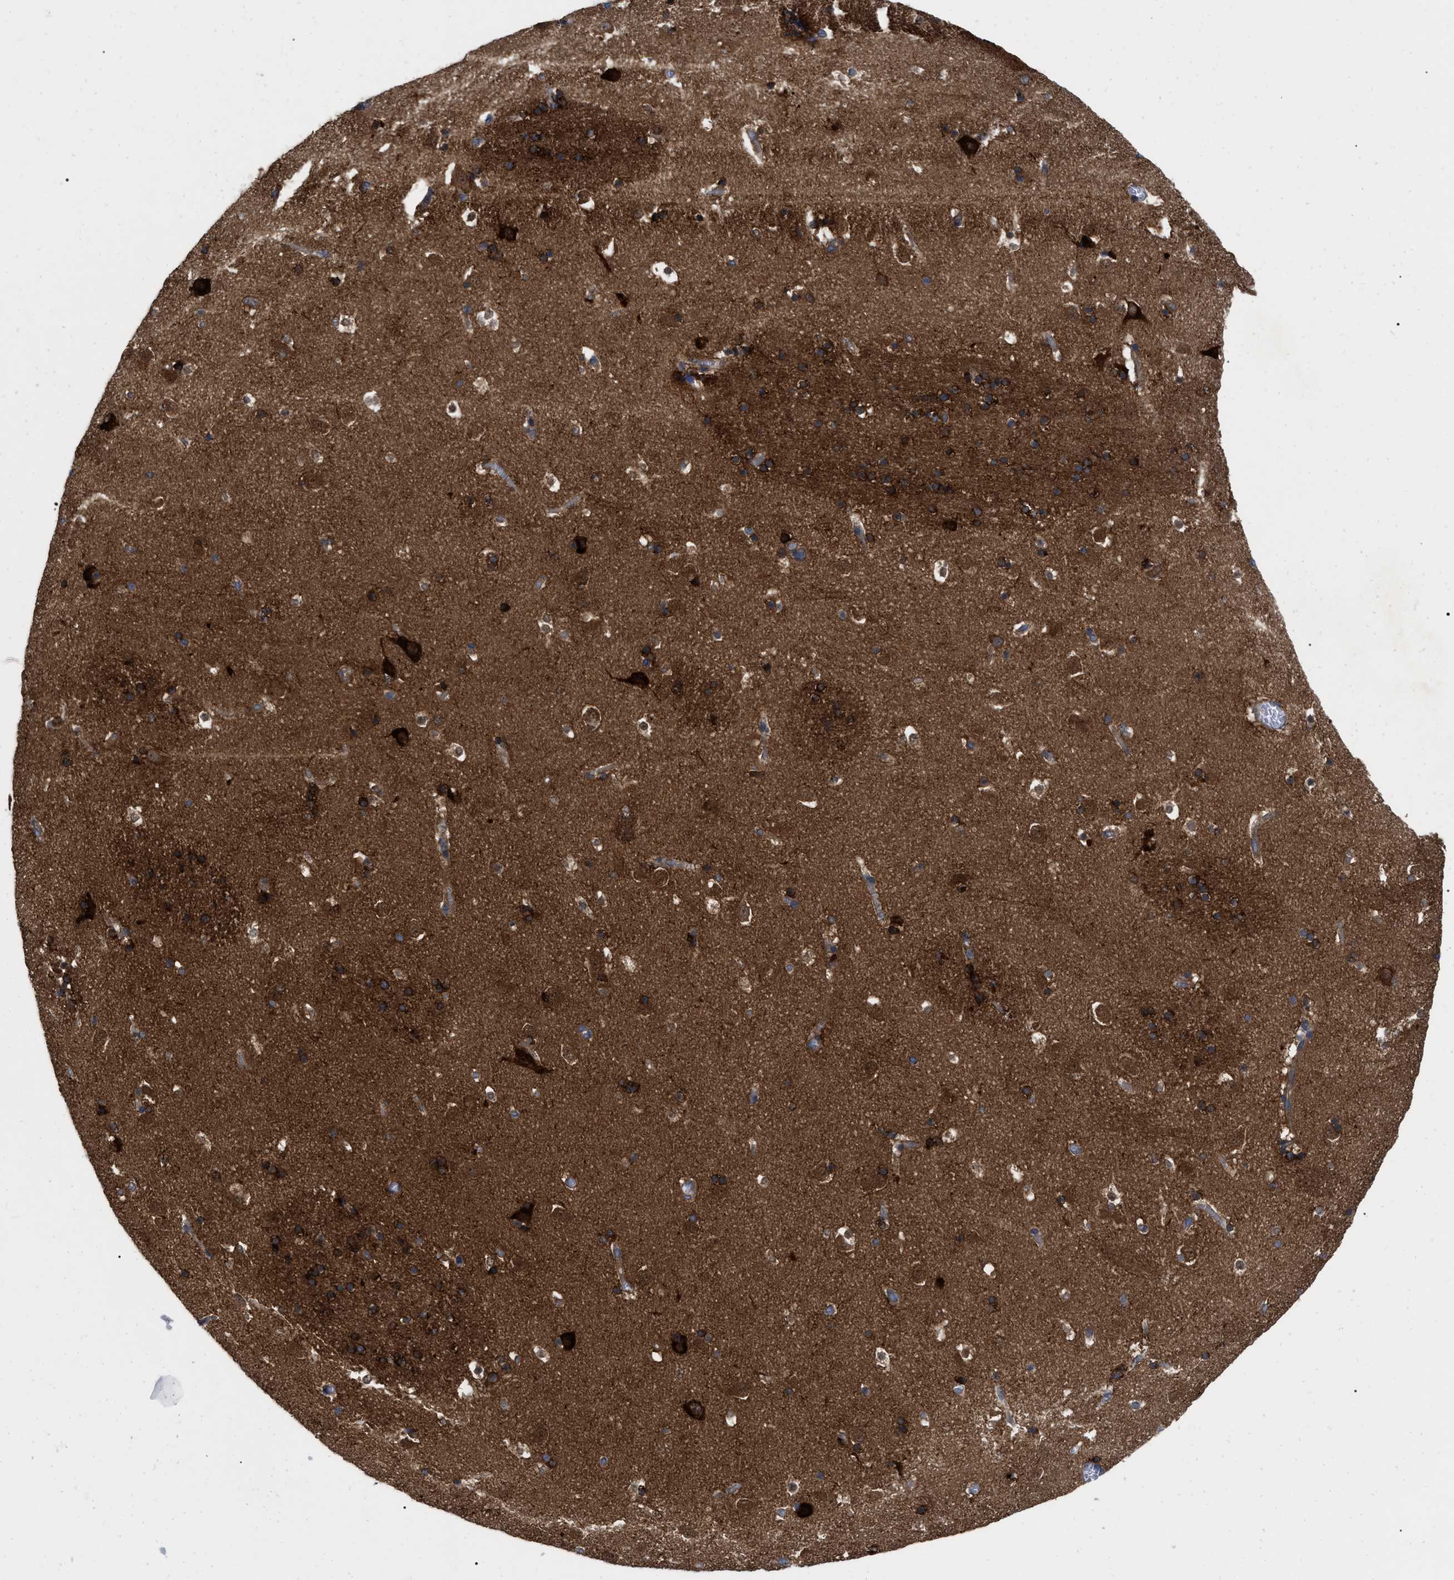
{"staining": {"intensity": "strong", "quantity": ">75%", "location": "cytoplasmic/membranous"}, "tissue": "caudate", "cell_type": "Glial cells", "image_type": "normal", "snomed": [{"axis": "morphology", "description": "Normal tissue, NOS"}, {"axis": "topography", "description": "Lateral ventricle wall"}], "caption": "This micrograph demonstrates IHC staining of normal human caudate, with high strong cytoplasmic/membranous staining in about >75% of glial cells.", "gene": "RABEP1", "patient": {"sex": "male", "age": 45}}